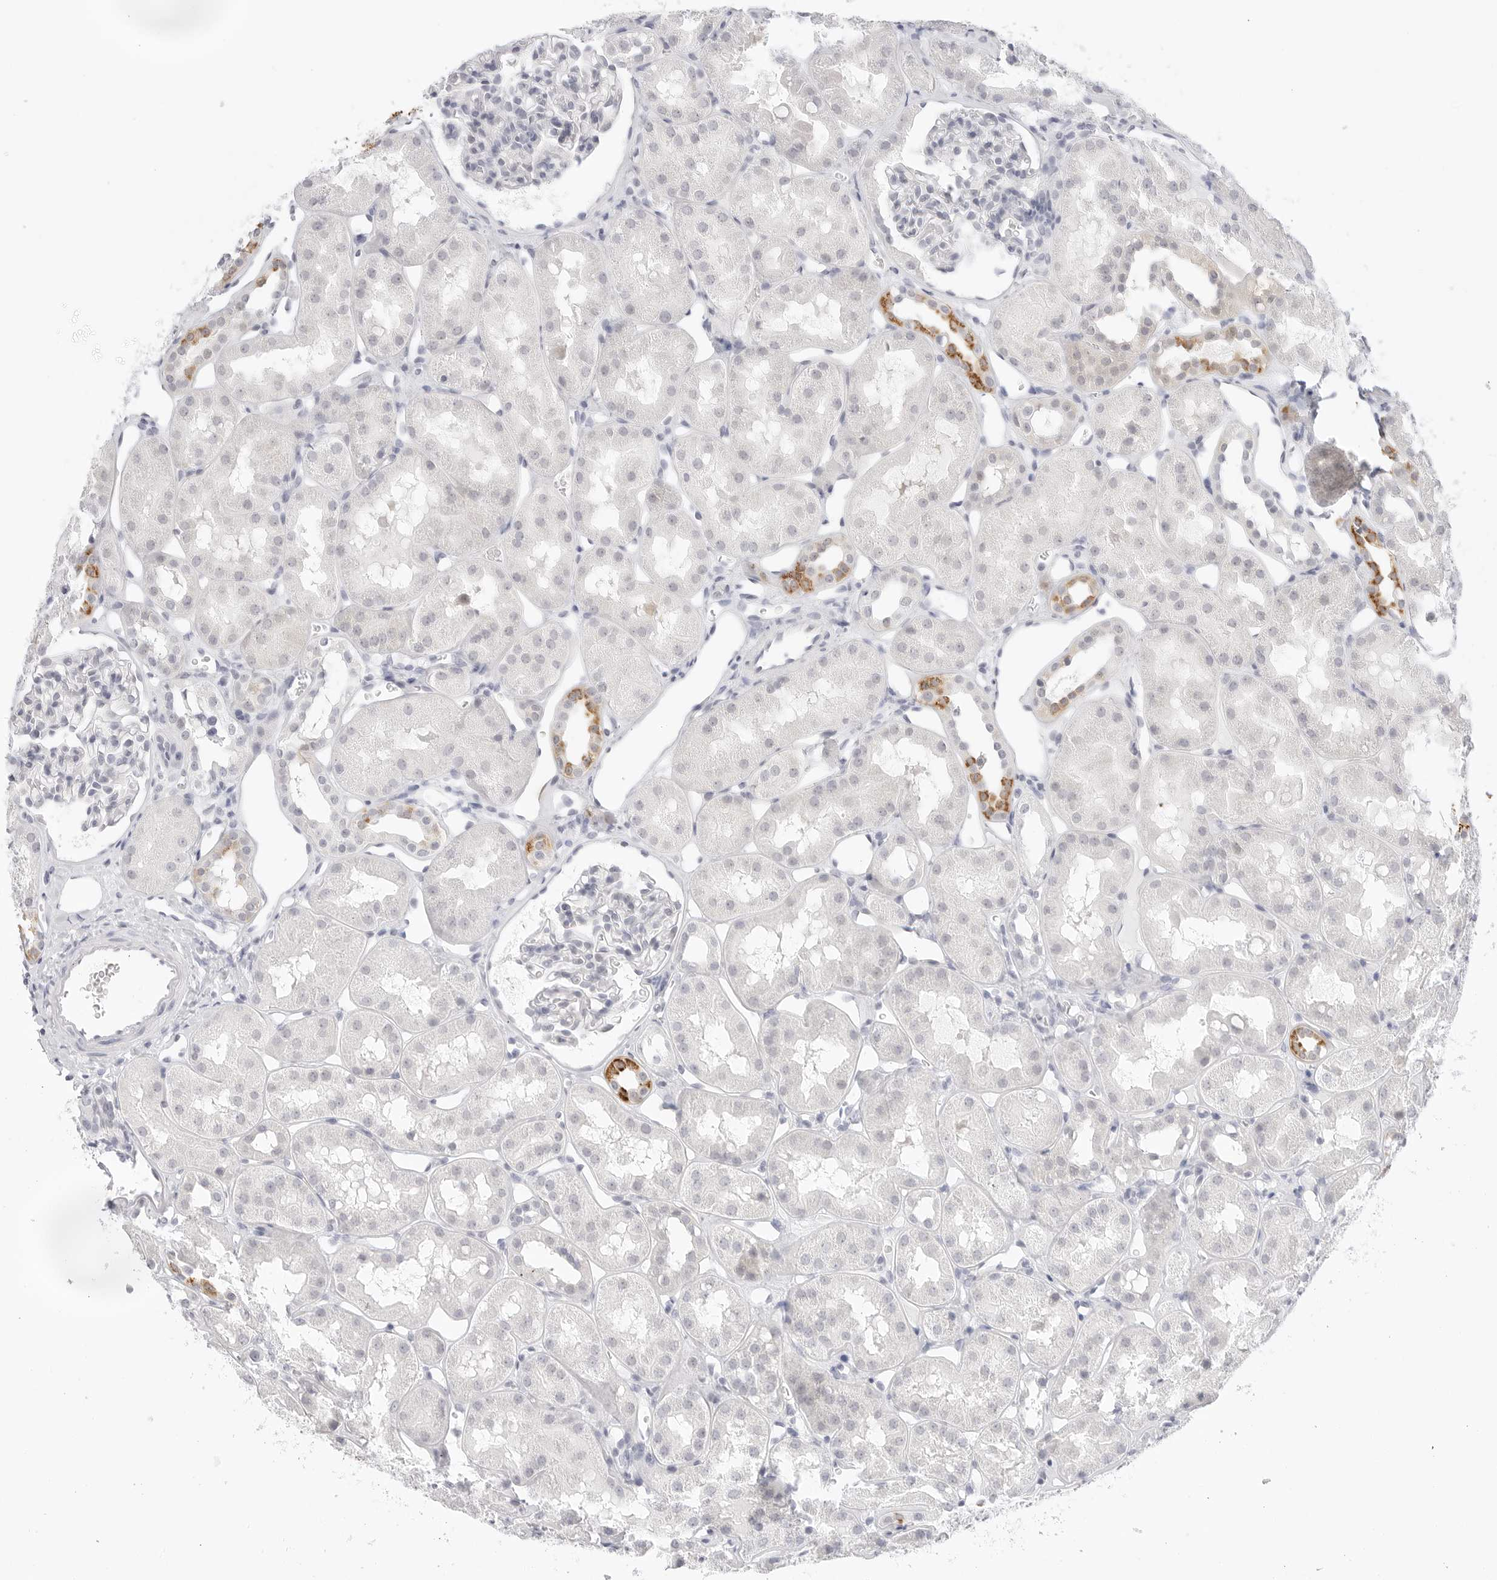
{"staining": {"intensity": "negative", "quantity": "none", "location": "none"}, "tissue": "kidney", "cell_type": "Cells in glomeruli", "image_type": "normal", "snomed": [{"axis": "morphology", "description": "Normal tissue, NOS"}, {"axis": "topography", "description": "Kidney"}], "caption": "Immunohistochemistry histopathology image of benign human kidney stained for a protein (brown), which displays no staining in cells in glomeruli. Nuclei are stained in blue.", "gene": "HMGCS2", "patient": {"sex": "male", "age": 16}}